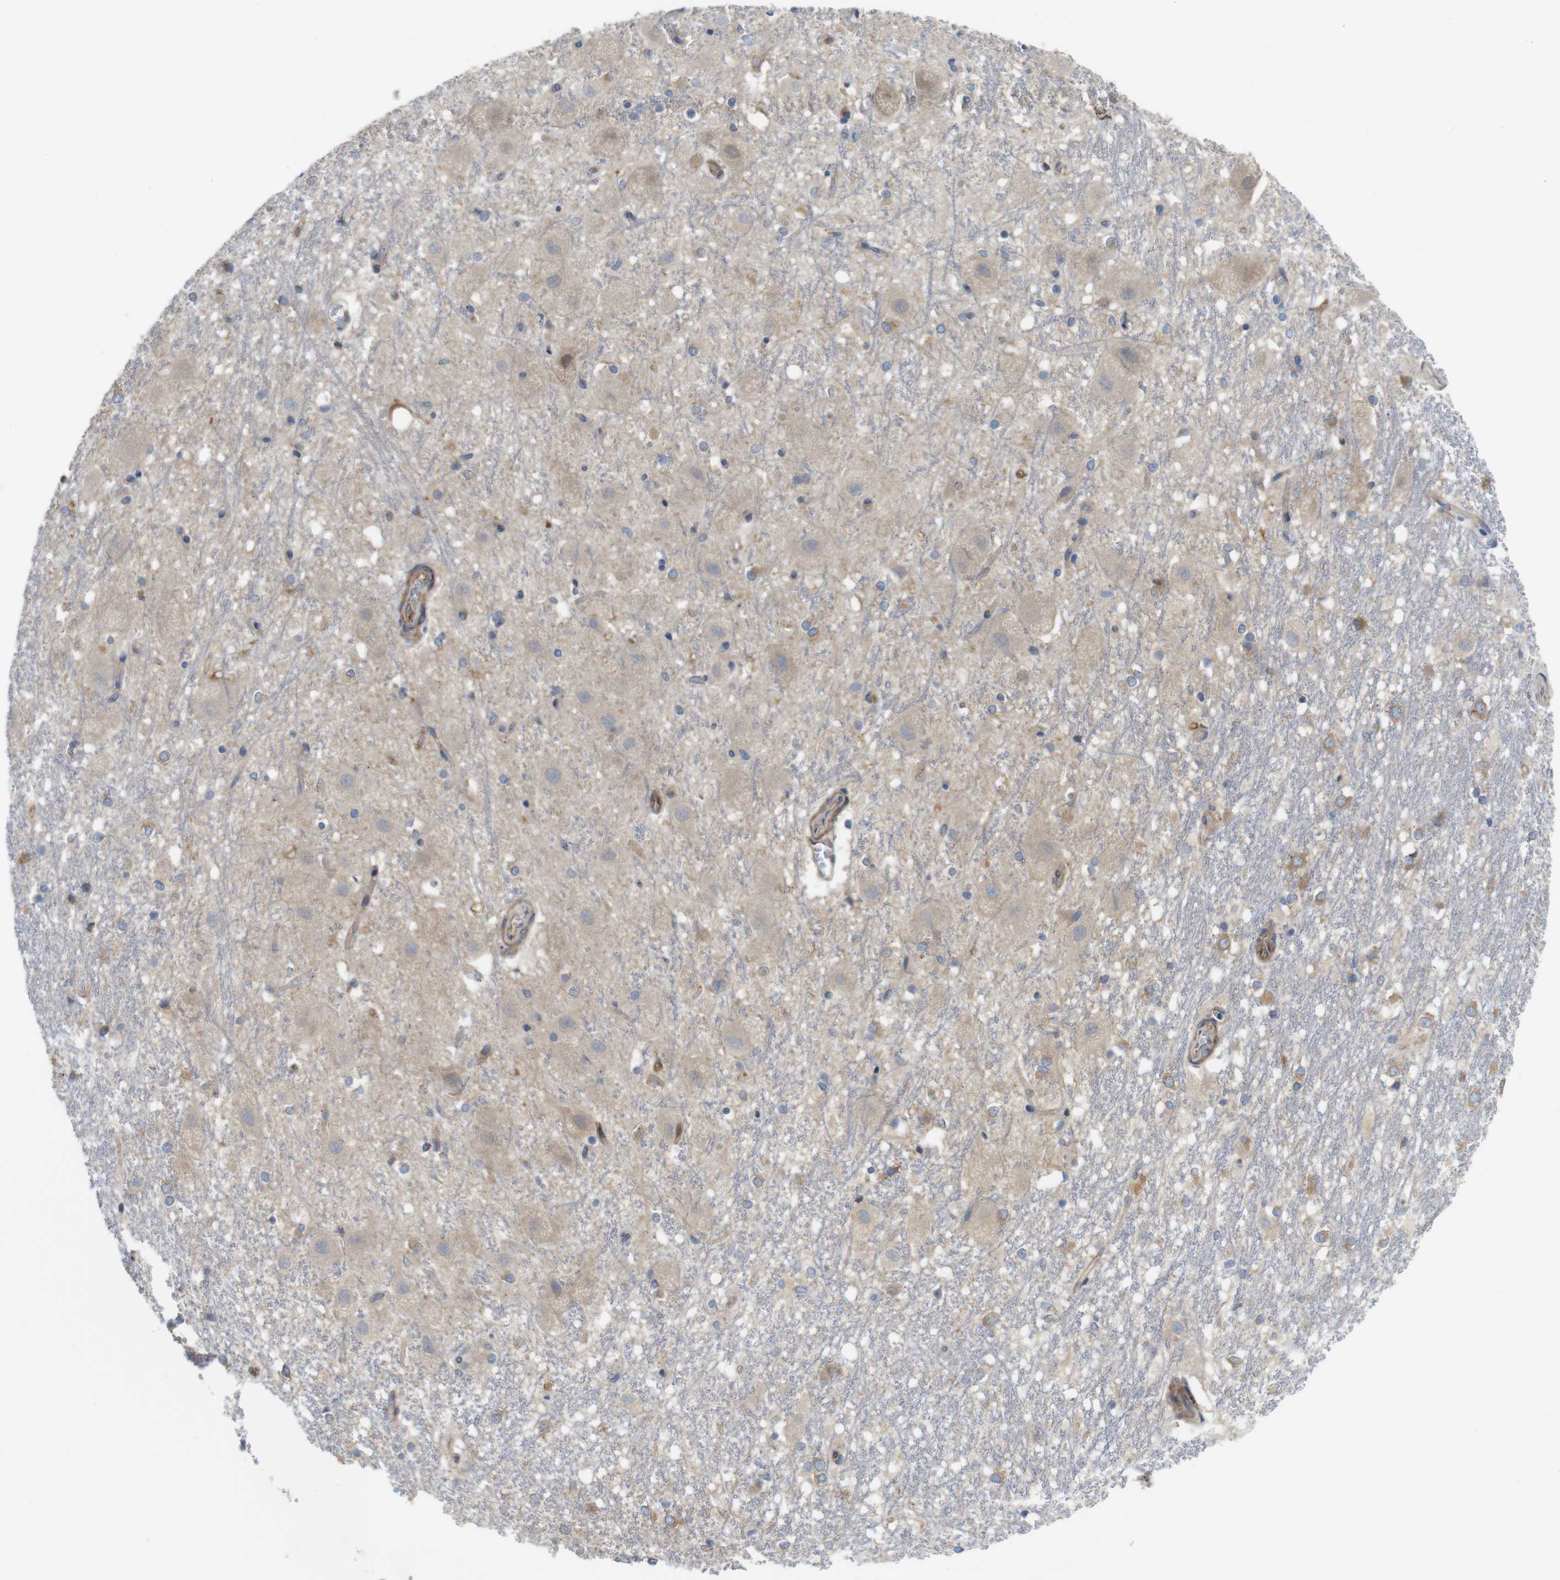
{"staining": {"intensity": "negative", "quantity": "none", "location": "none"}, "tissue": "hippocampus", "cell_type": "Glial cells", "image_type": "normal", "snomed": [{"axis": "morphology", "description": "Normal tissue, NOS"}, {"axis": "topography", "description": "Hippocampus"}], "caption": "Image shows no significant protein staining in glial cells of normal hippocampus.", "gene": "DDRGK1", "patient": {"sex": "female", "age": 19}}